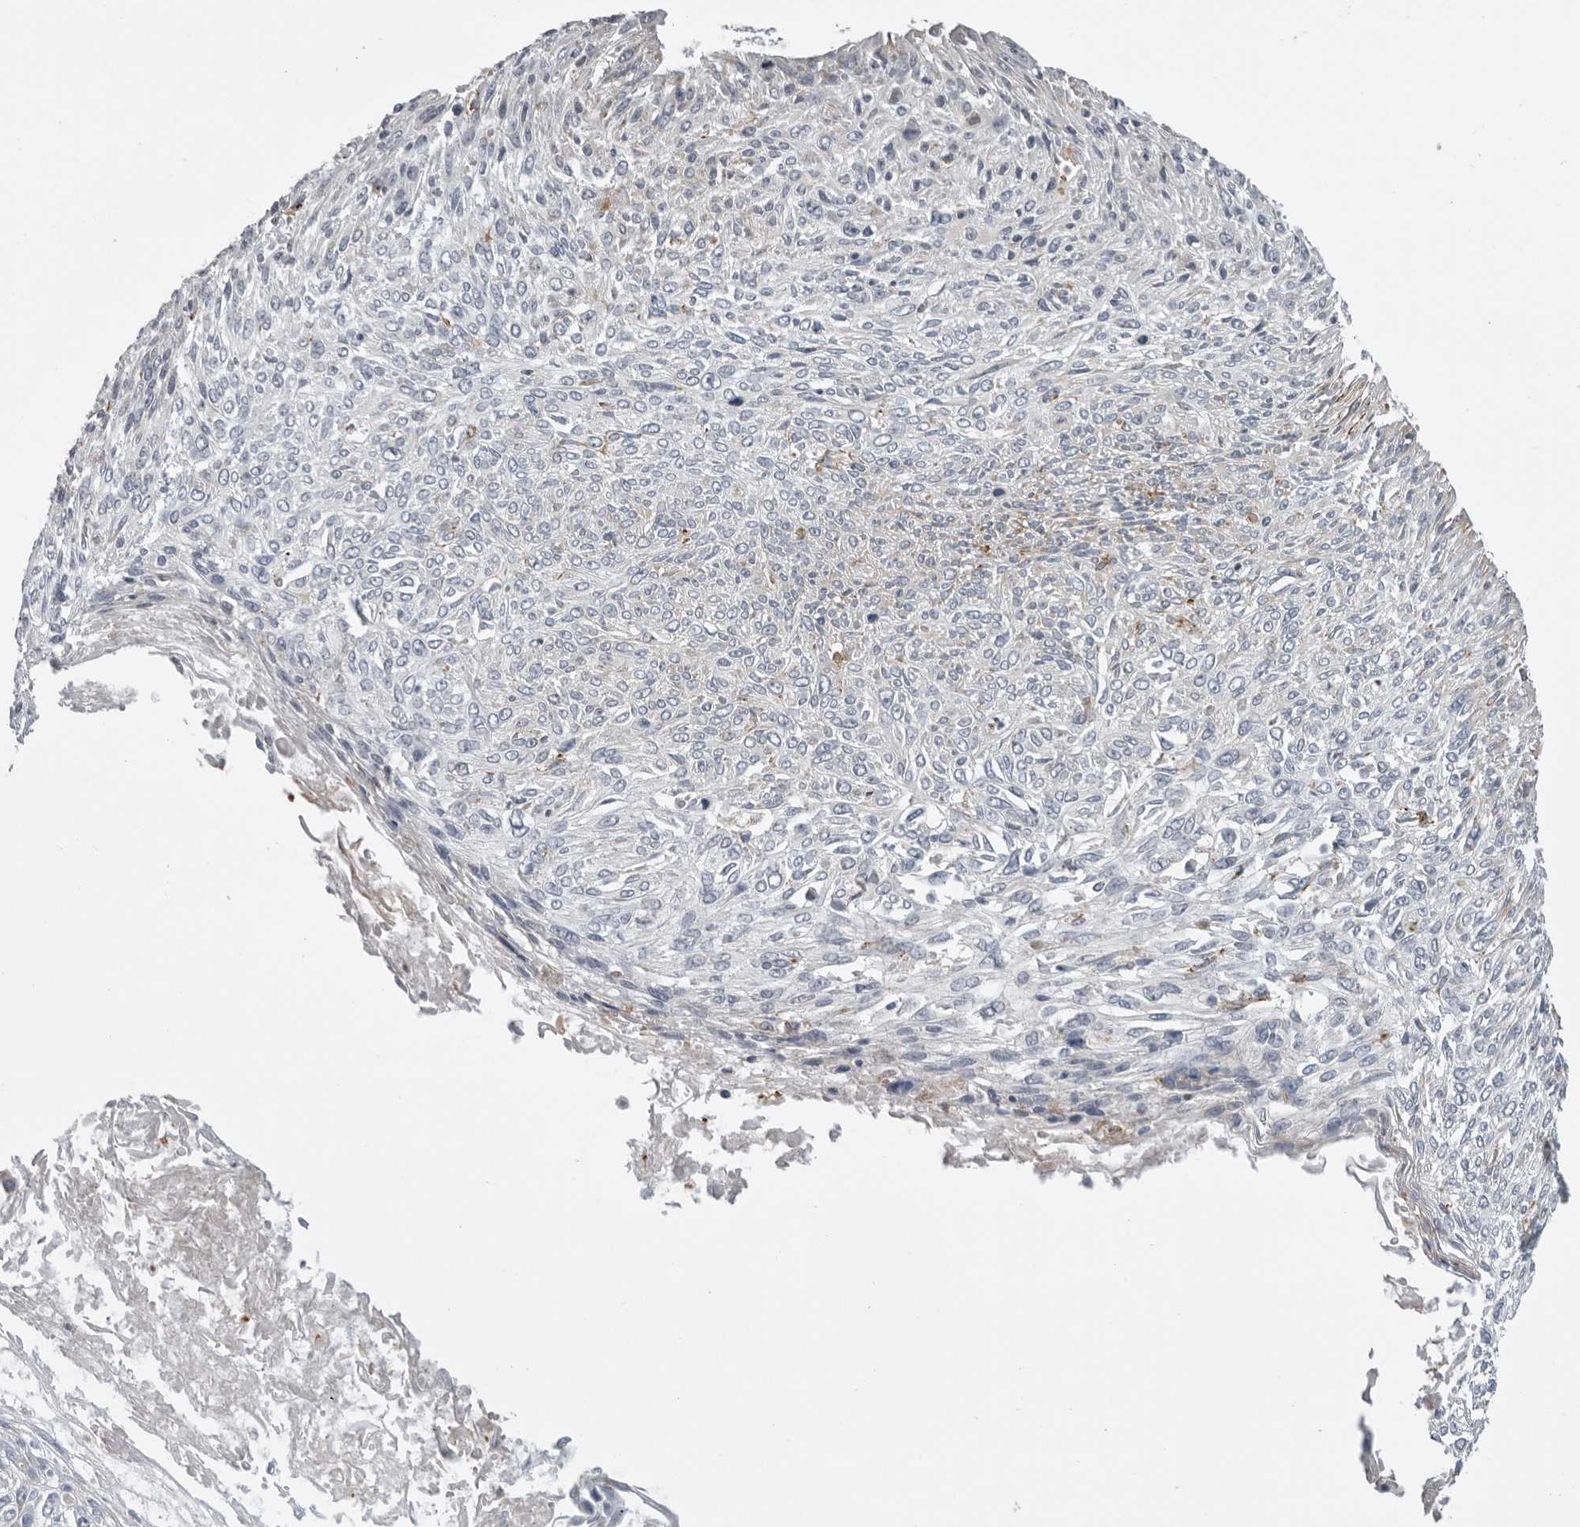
{"staining": {"intensity": "negative", "quantity": "none", "location": "none"}, "tissue": "cervical cancer", "cell_type": "Tumor cells", "image_type": "cancer", "snomed": [{"axis": "morphology", "description": "Squamous cell carcinoma, NOS"}, {"axis": "topography", "description": "Cervix"}], "caption": "Immunohistochemical staining of cervical squamous cell carcinoma shows no significant expression in tumor cells.", "gene": "ALPK2", "patient": {"sex": "female", "age": 51}}